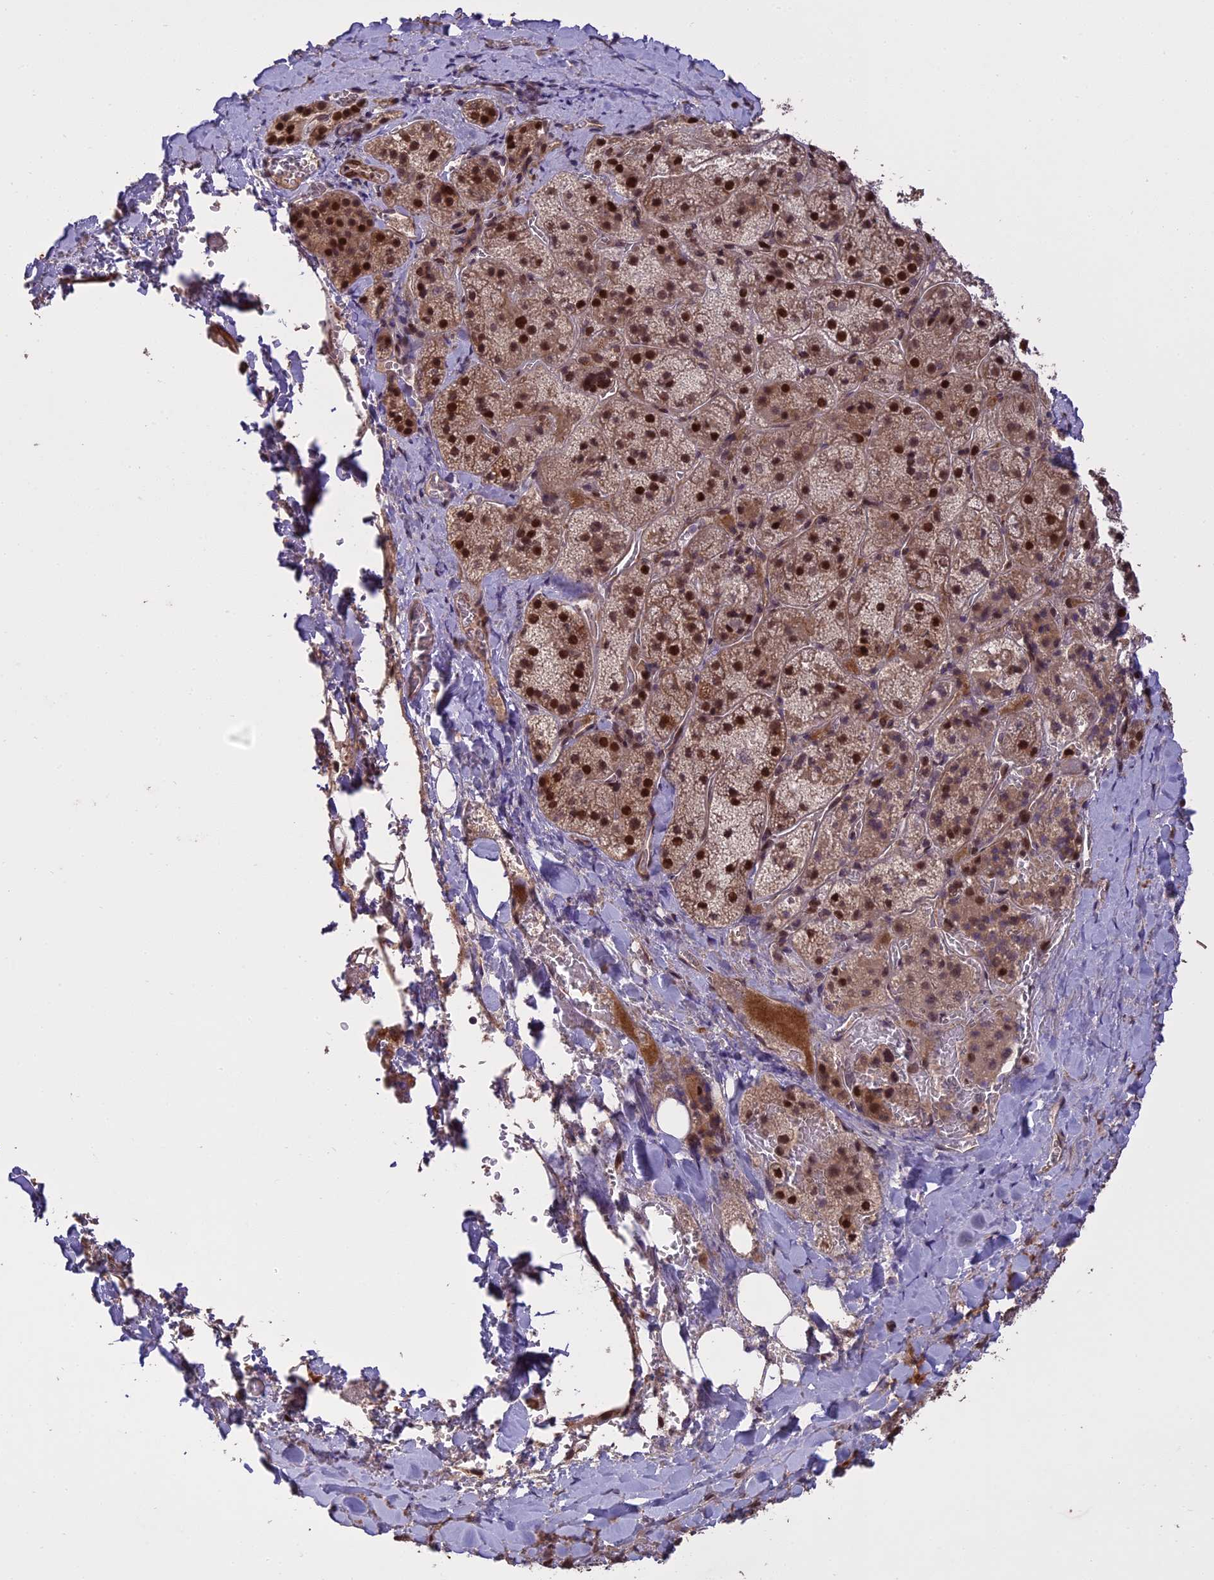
{"staining": {"intensity": "strong", "quantity": "25%-75%", "location": "cytoplasmic/membranous,nuclear"}, "tissue": "adrenal gland", "cell_type": "Glandular cells", "image_type": "normal", "snomed": [{"axis": "morphology", "description": "Normal tissue, NOS"}, {"axis": "topography", "description": "Adrenal gland"}], "caption": "Unremarkable adrenal gland displays strong cytoplasmic/membranous,nuclear positivity in approximately 25%-75% of glandular cells The protein is shown in brown color, while the nuclei are stained blue..", "gene": "PRELID2", "patient": {"sex": "female", "age": 44}}